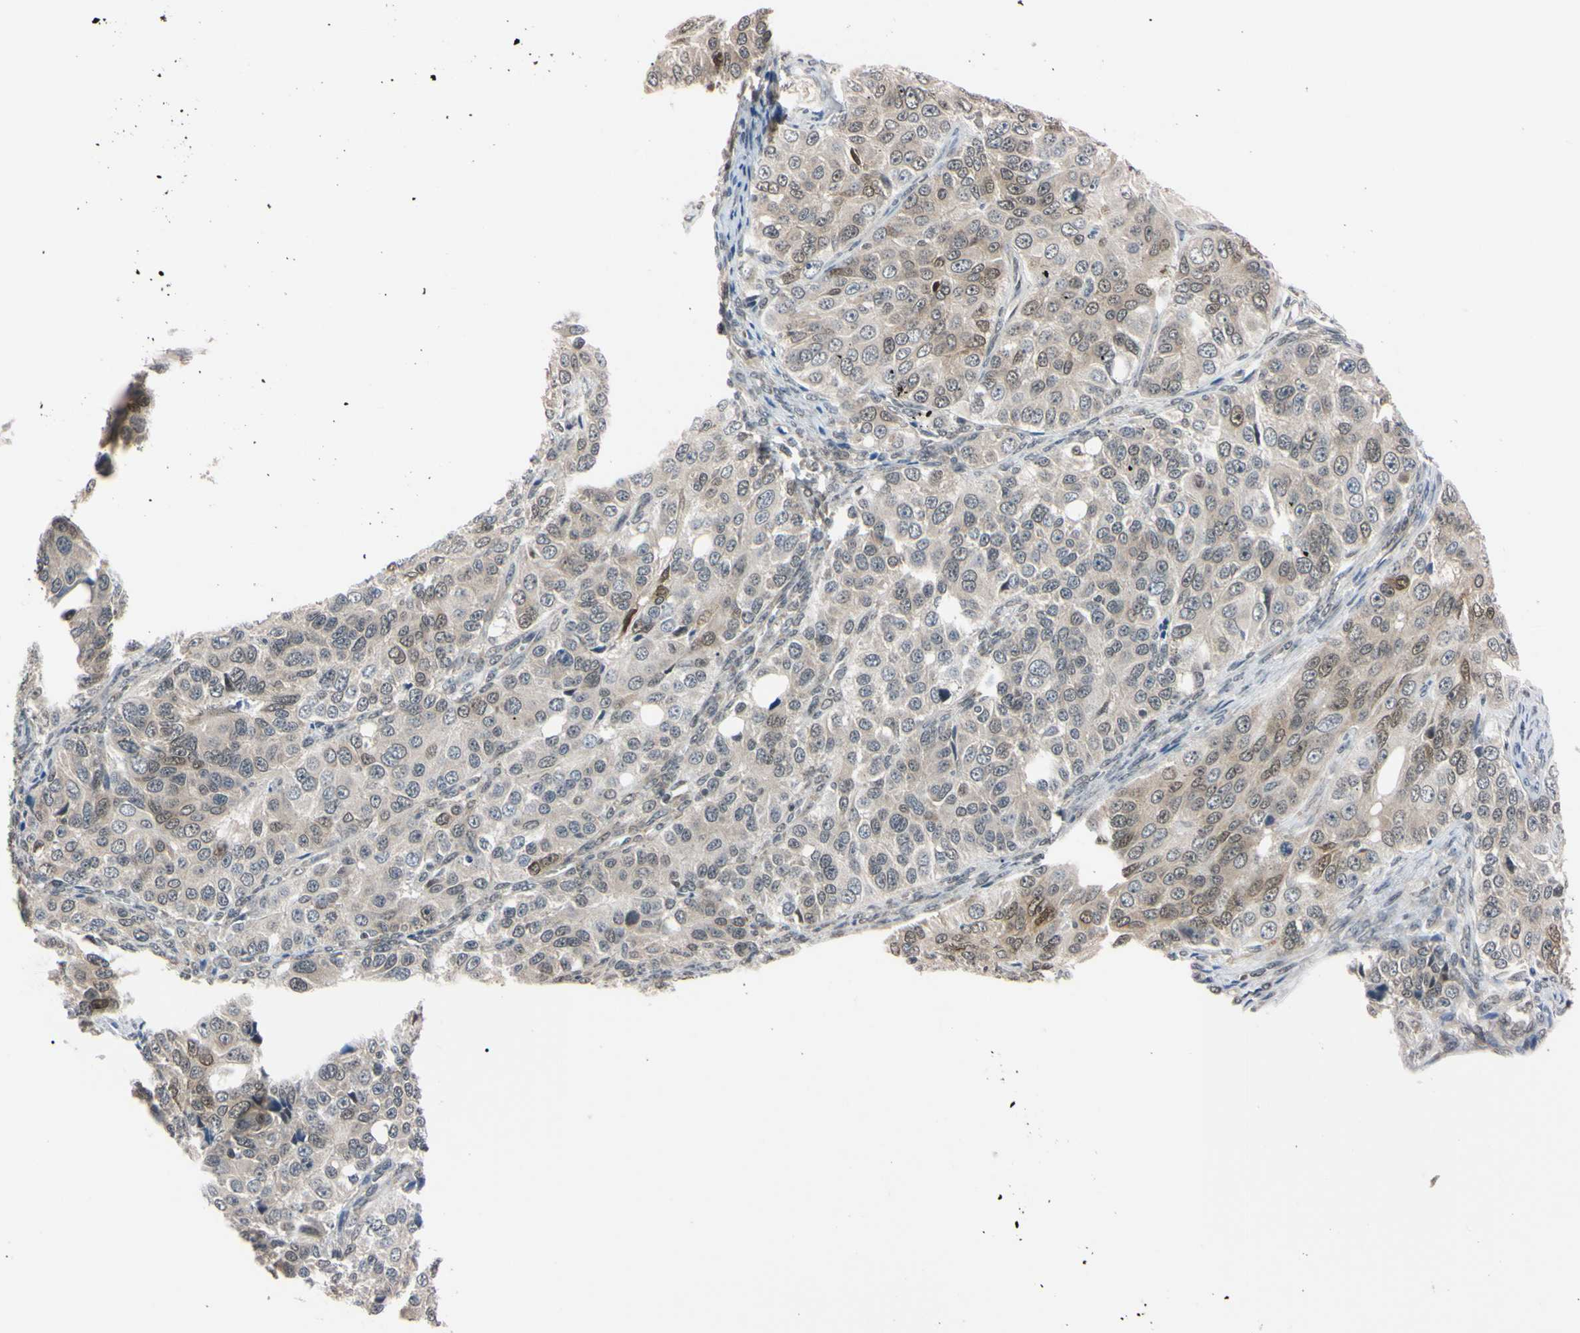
{"staining": {"intensity": "weak", "quantity": ">75%", "location": "cytoplasmic/membranous"}, "tissue": "ovarian cancer", "cell_type": "Tumor cells", "image_type": "cancer", "snomed": [{"axis": "morphology", "description": "Carcinoma, endometroid"}, {"axis": "topography", "description": "Ovary"}], "caption": "Tumor cells exhibit low levels of weak cytoplasmic/membranous staining in about >75% of cells in human endometroid carcinoma (ovarian).", "gene": "UBE2I", "patient": {"sex": "female", "age": 51}}